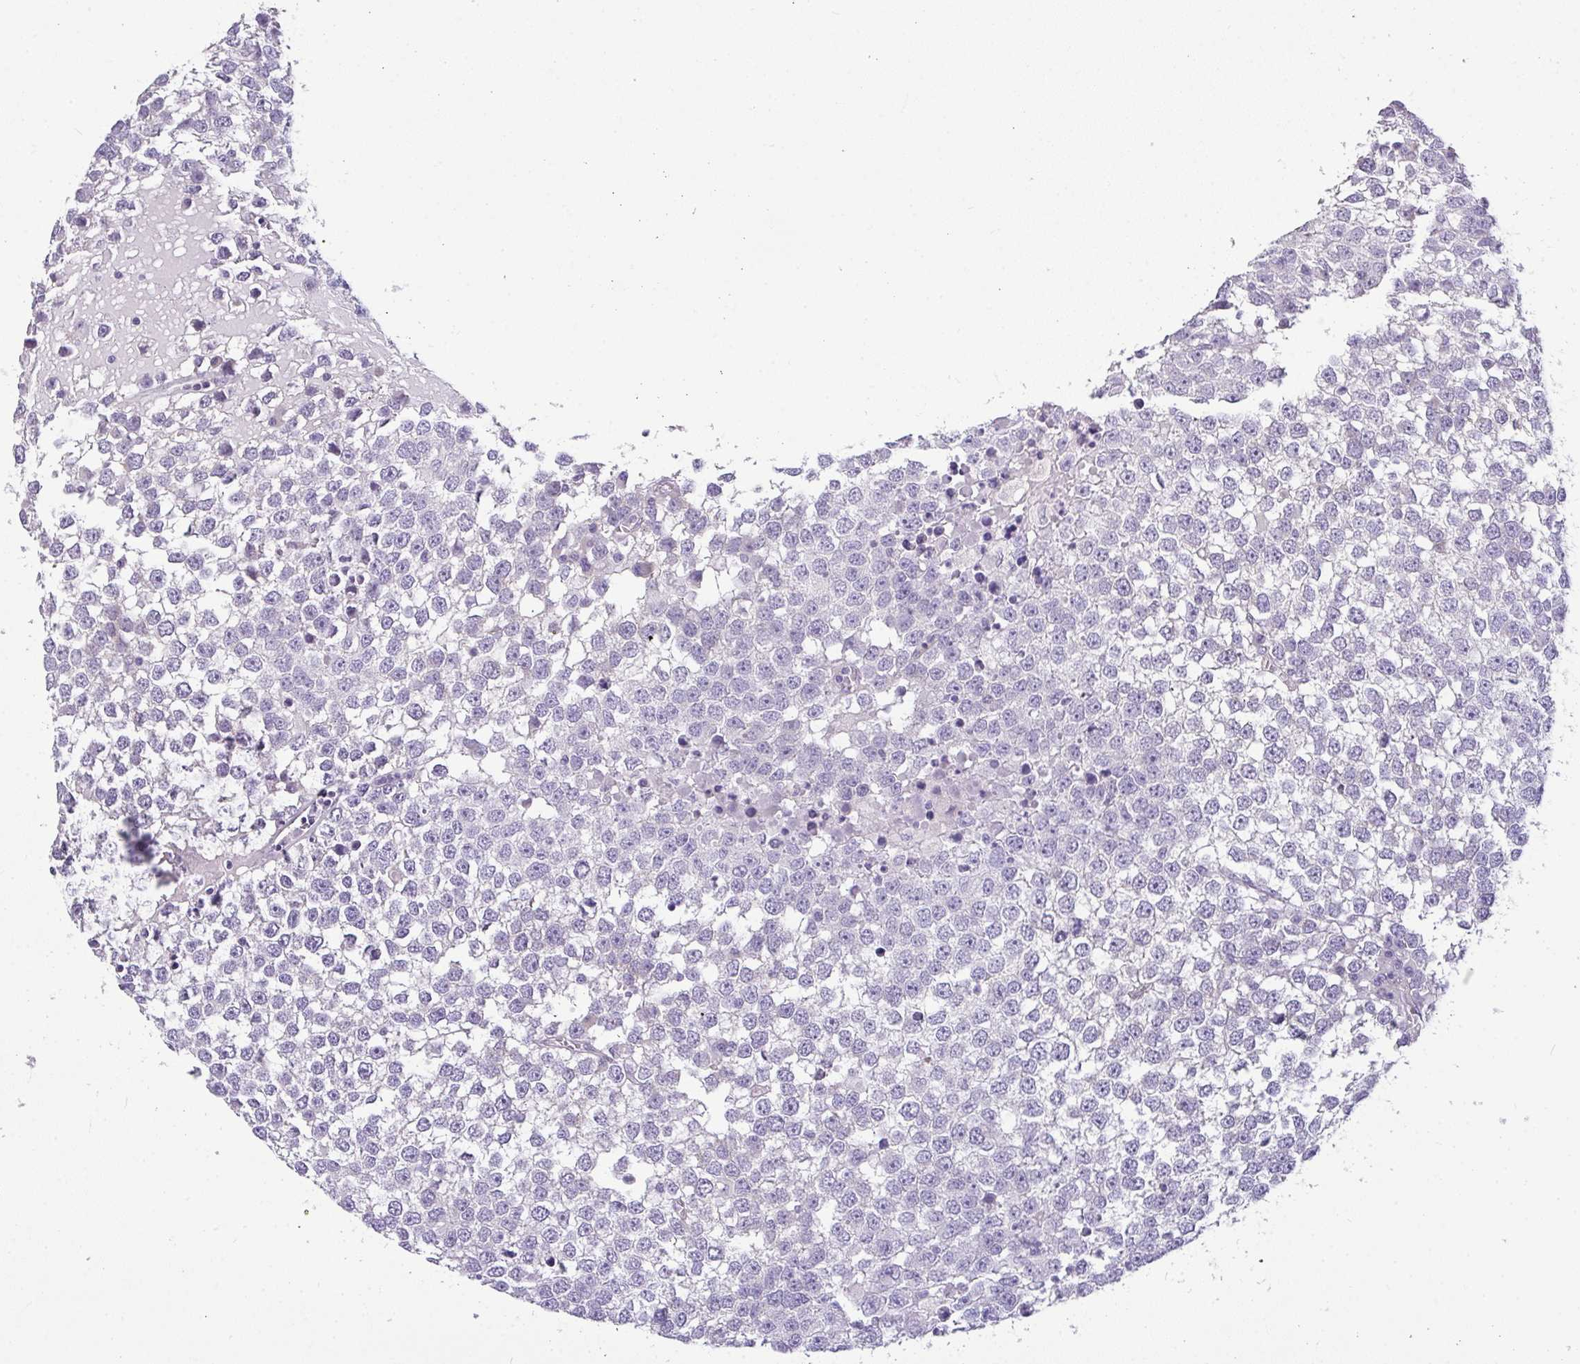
{"staining": {"intensity": "negative", "quantity": "none", "location": "none"}, "tissue": "testis cancer", "cell_type": "Tumor cells", "image_type": "cancer", "snomed": [{"axis": "morphology", "description": "Seminoma, NOS"}, {"axis": "topography", "description": "Testis"}], "caption": "Tumor cells are negative for brown protein staining in testis cancer (seminoma).", "gene": "LIPE", "patient": {"sex": "male", "age": 65}}